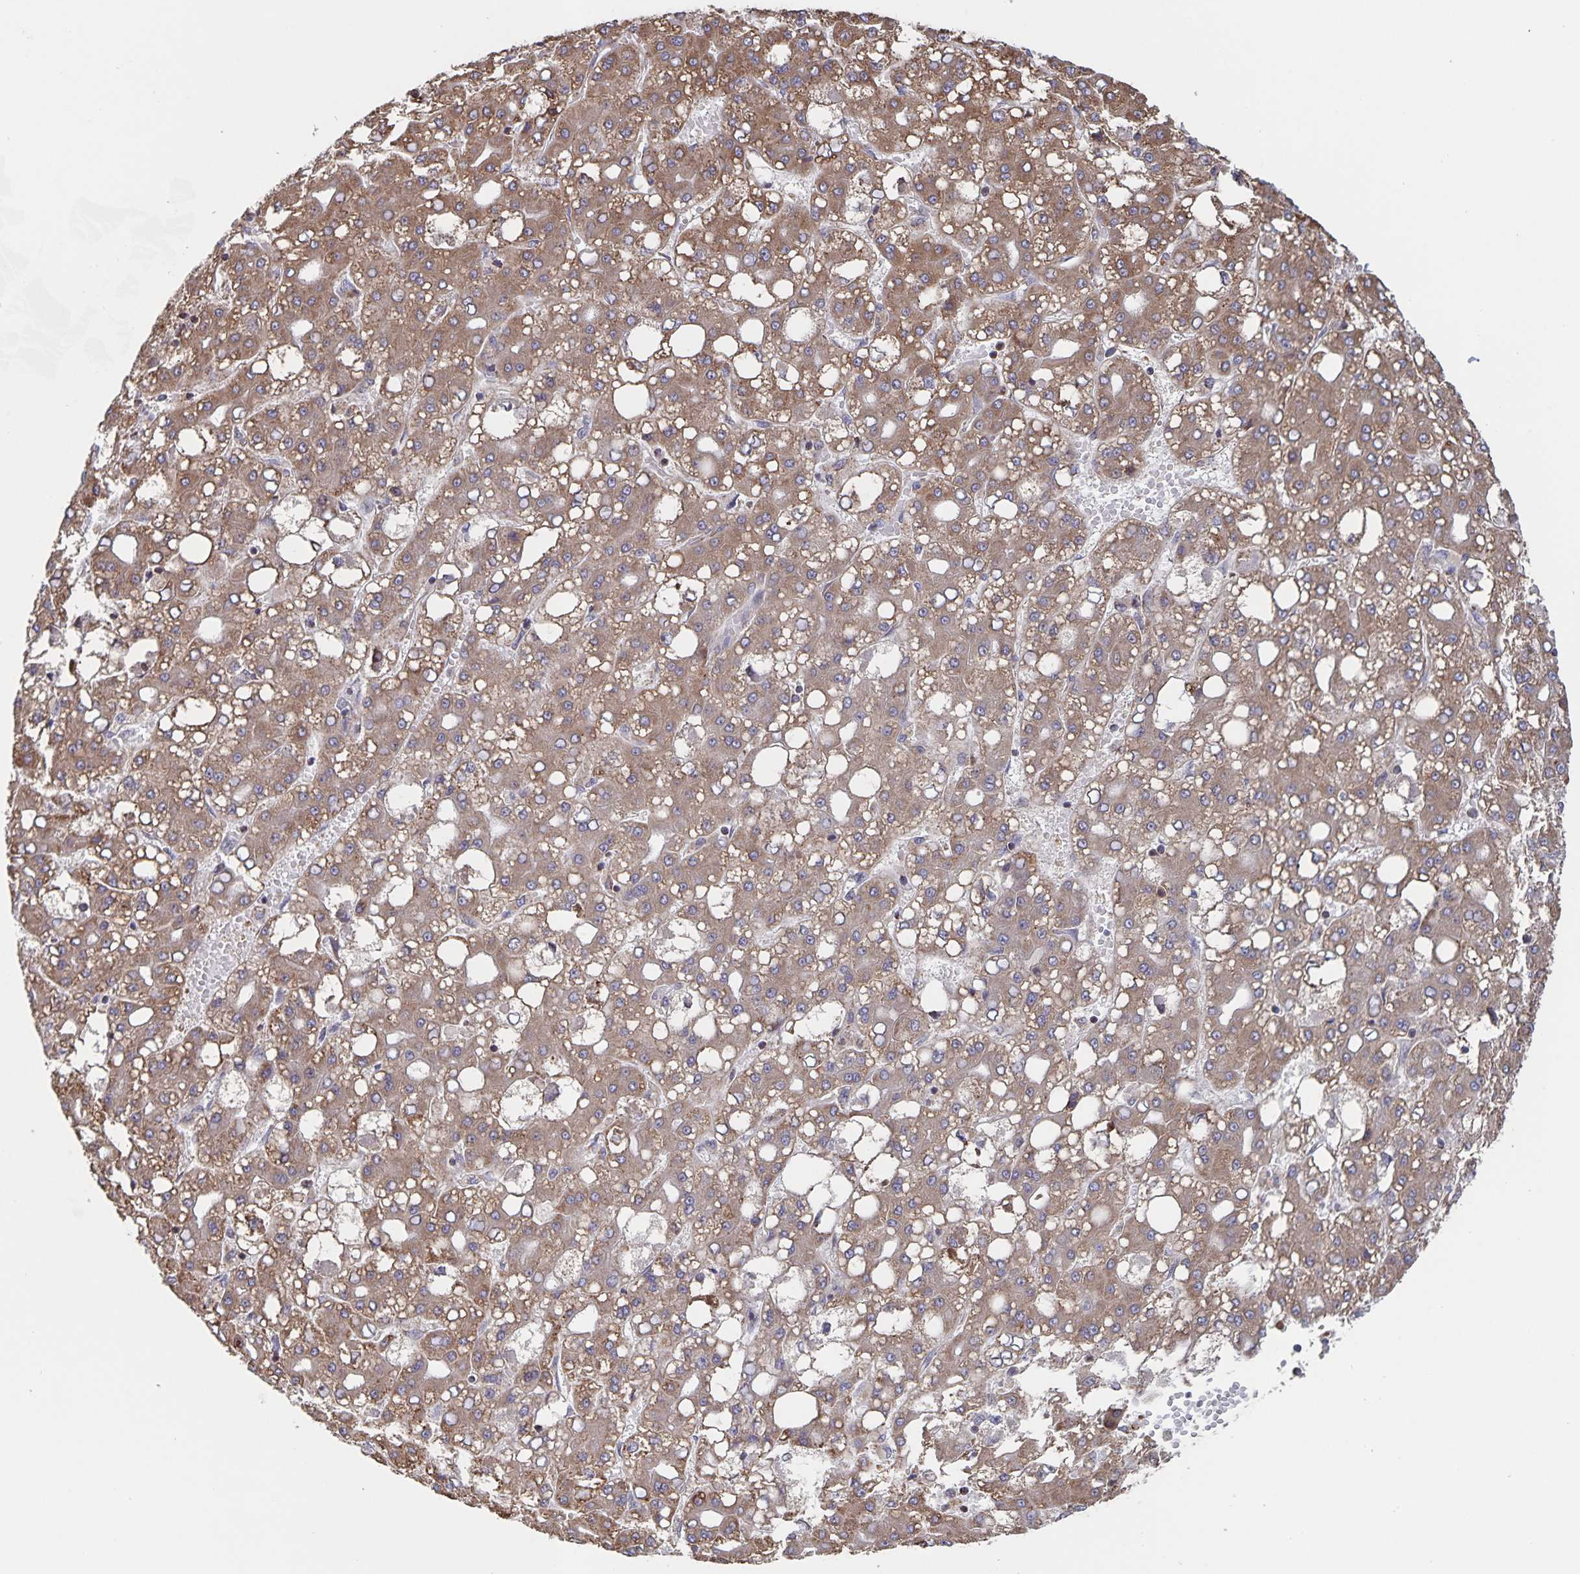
{"staining": {"intensity": "weak", "quantity": ">75%", "location": "cytoplasmic/membranous"}, "tissue": "liver cancer", "cell_type": "Tumor cells", "image_type": "cancer", "snomed": [{"axis": "morphology", "description": "Carcinoma, Hepatocellular, NOS"}, {"axis": "topography", "description": "Liver"}], "caption": "High-power microscopy captured an IHC histopathology image of hepatocellular carcinoma (liver), revealing weak cytoplasmic/membranous expression in approximately >75% of tumor cells. (DAB = brown stain, brightfield microscopy at high magnification).", "gene": "ACACA", "patient": {"sex": "male", "age": 65}}